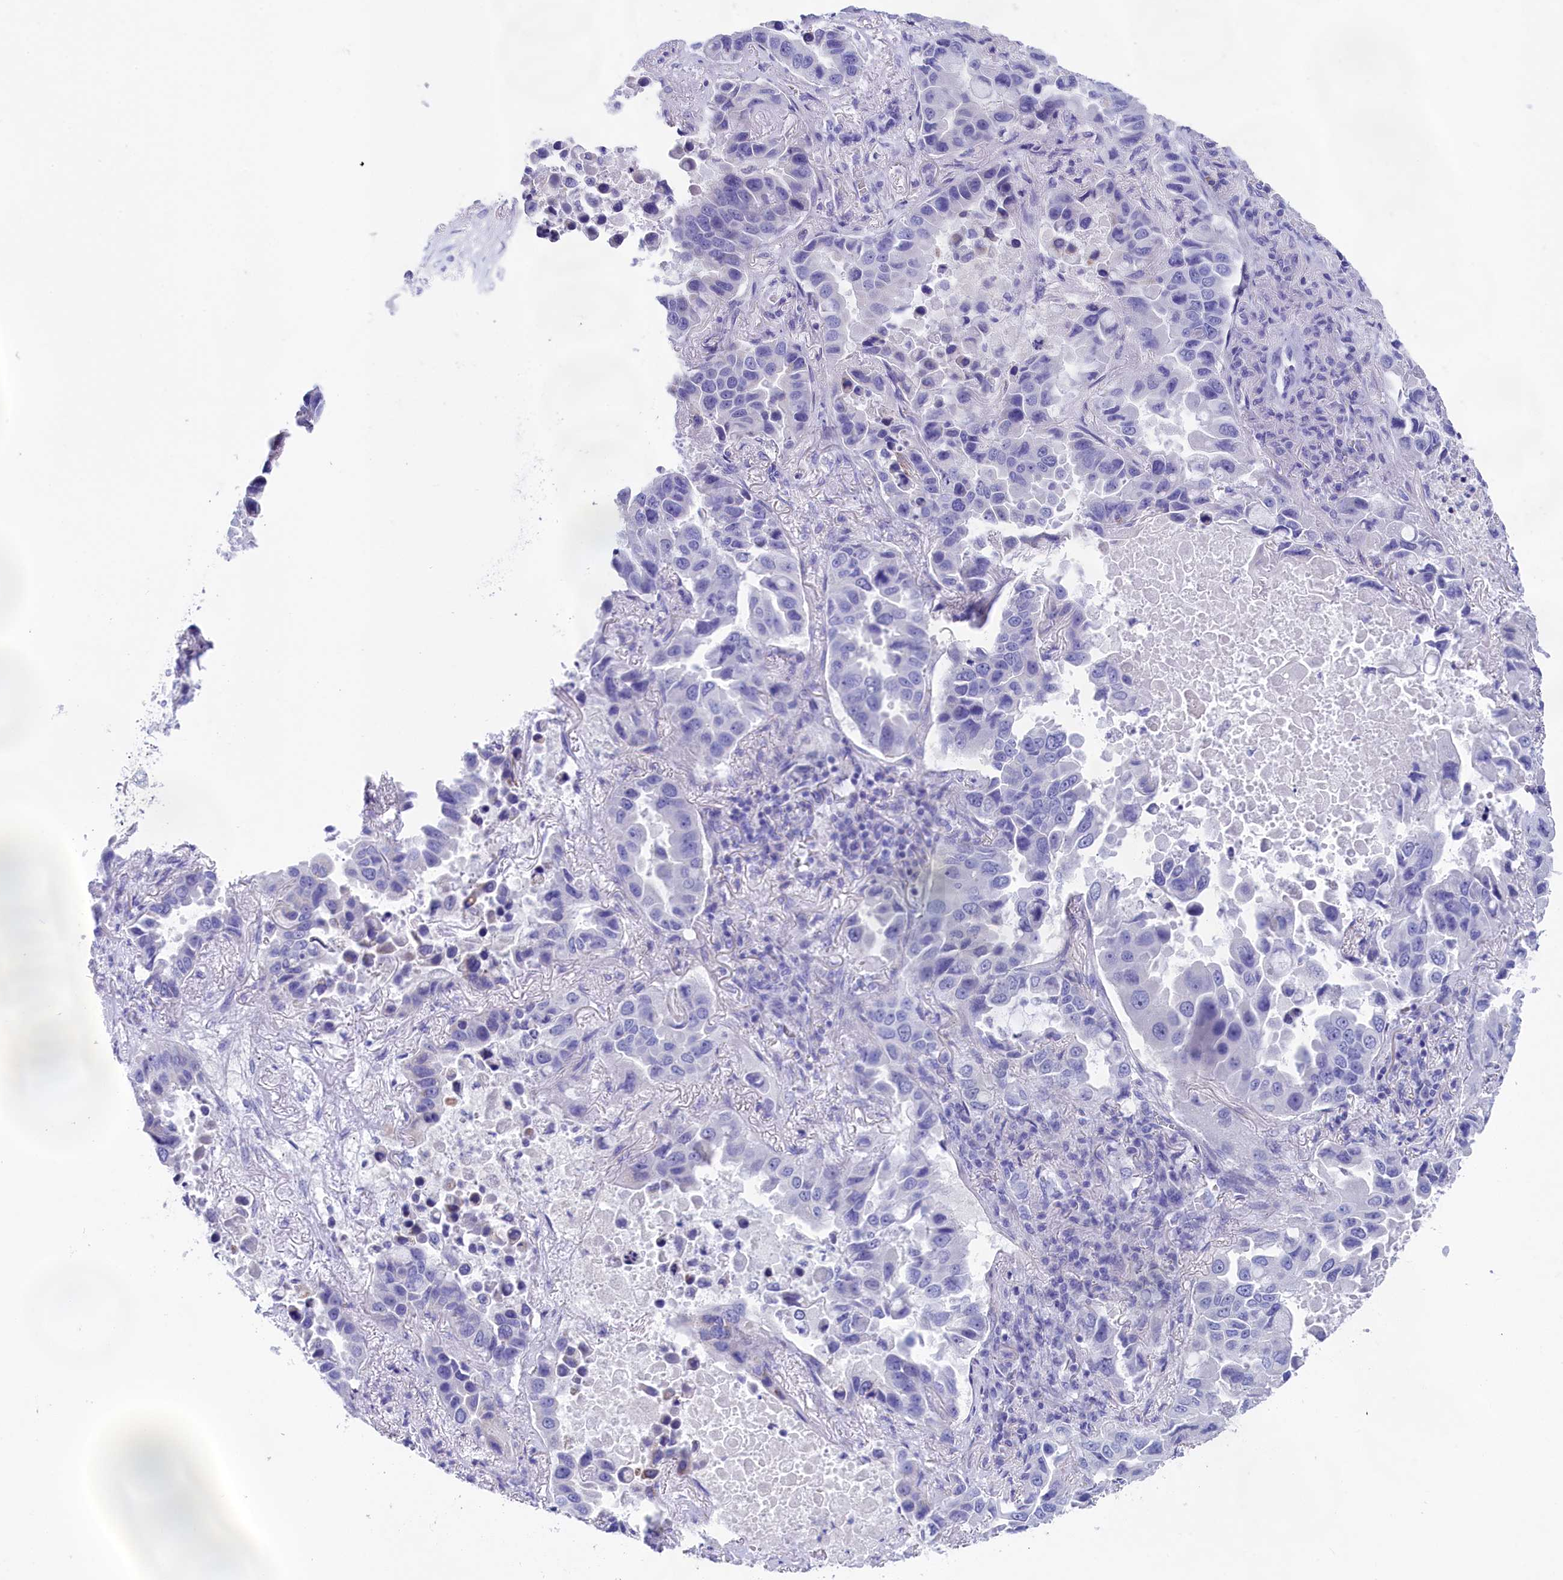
{"staining": {"intensity": "negative", "quantity": "none", "location": "none"}, "tissue": "lung cancer", "cell_type": "Tumor cells", "image_type": "cancer", "snomed": [{"axis": "morphology", "description": "Adenocarcinoma, NOS"}, {"axis": "topography", "description": "Lung"}], "caption": "There is no significant expression in tumor cells of lung cancer (adenocarcinoma). Brightfield microscopy of IHC stained with DAB (brown) and hematoxylin (blue), captured at high magnification.", "gene": "PRDM12", "patient": {"sex": "male", "age": 64}}